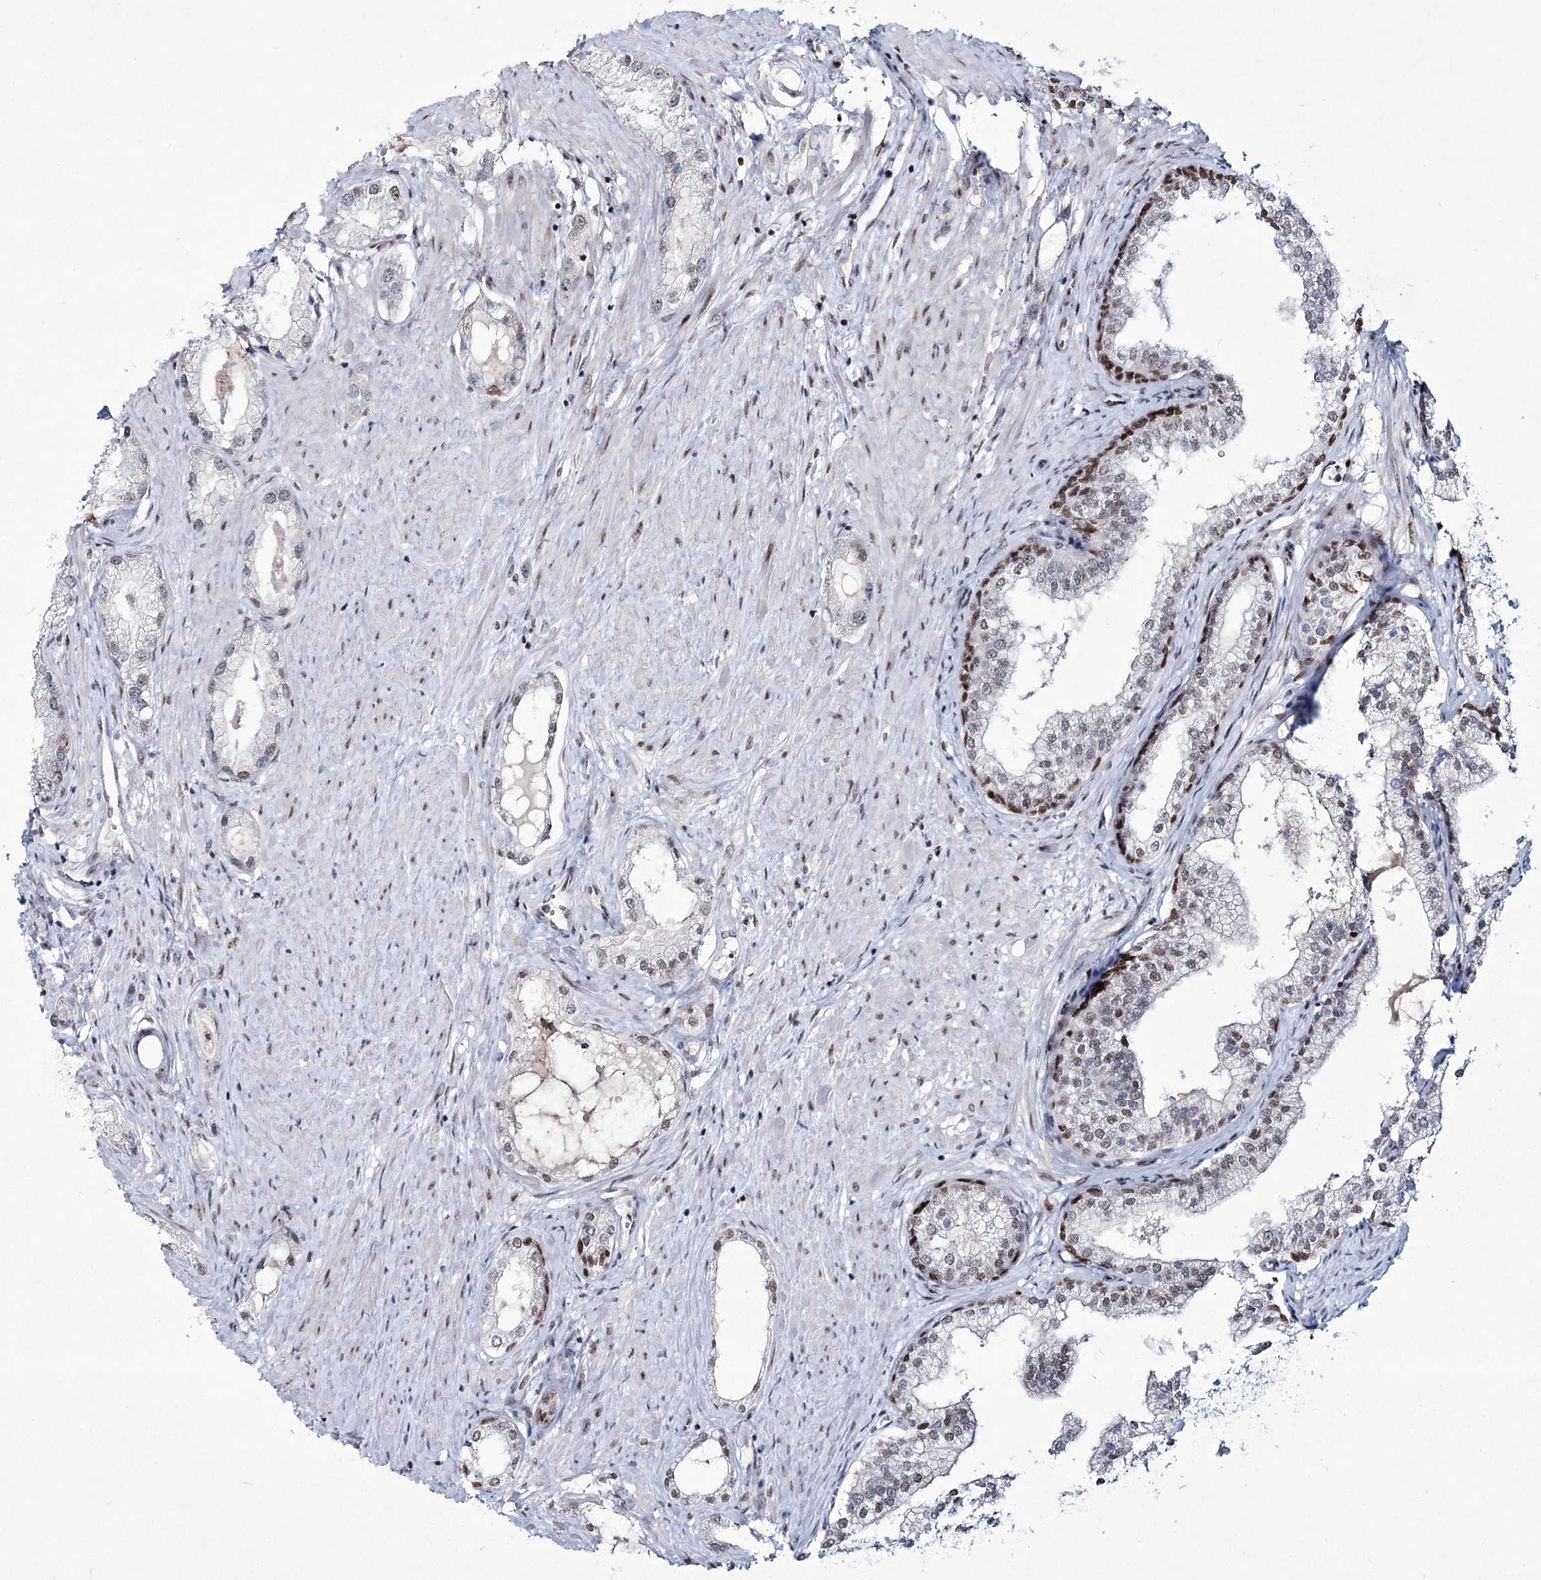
{"staining": {"intensity": "moderate", "quantity": "<25%", "location": "nuclear"}, "tissue": "prostate cancer", "cell_type": "Tumor cells", "image_type": "cancer", "snomed": [{"axis": "morphology", "description": "Adenocarcinoma, Low grade"}, {"axis": "topography", "description": "Prostate"}], "caption": "IHC staining of adenocarcinoma (low-grade) (prostate), which demonstrates low levels of moderate nuclear positivity in approximately <25% of tumor cells indicating moderate nuclear protein positivity. The staining was performed using DAB (brown) for protein detection and nuclei were counterstained in hematoxylin (blue).", "gene": "LRRFIP2", "patient": {"sex": "male", "age": 62}}